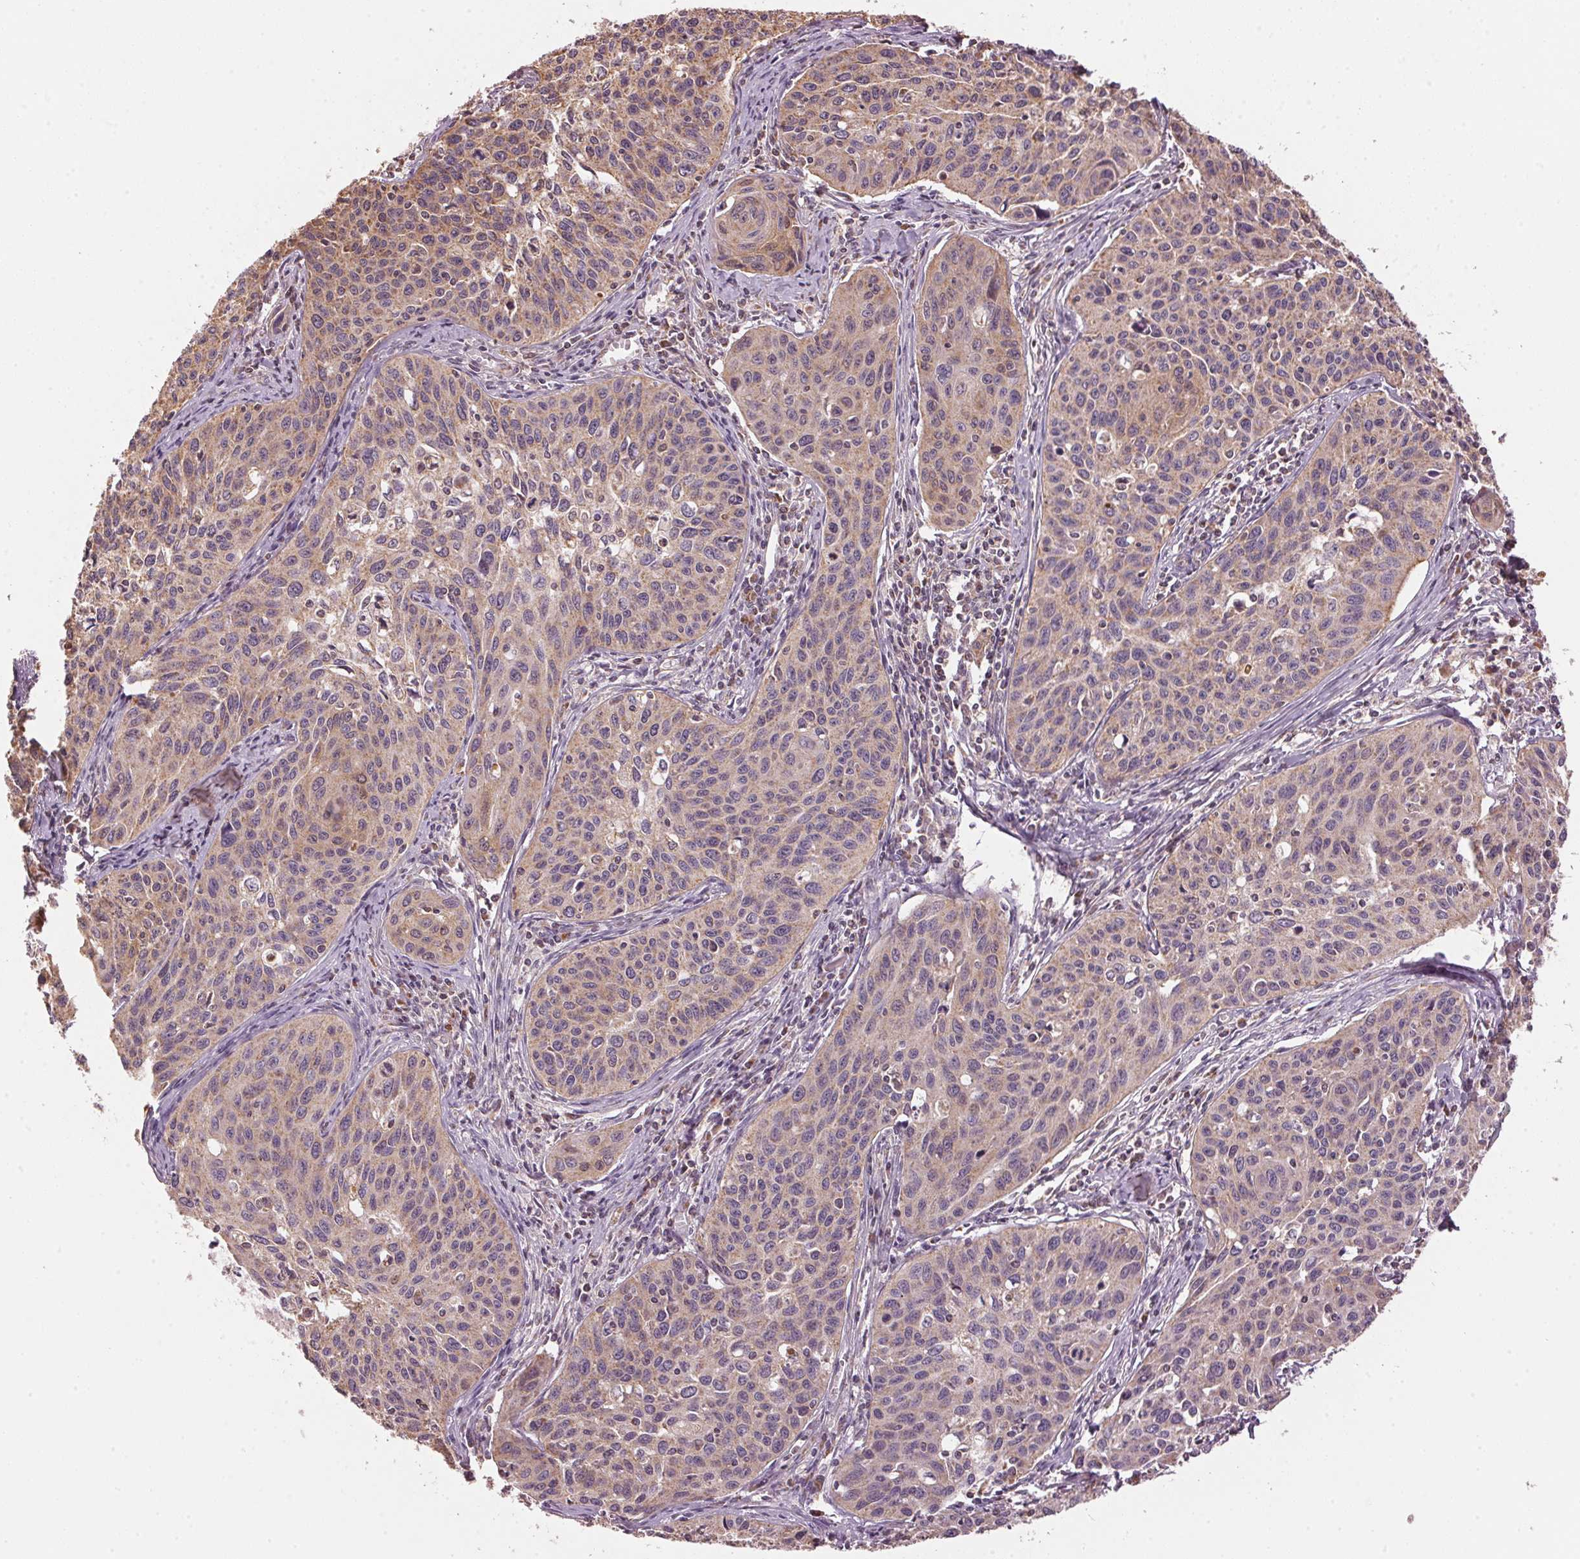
{"staining": {"intensity": "weak", "quantity": "25%-75%", "location": "cytoplasmic/membranous"}, "tissue": "cervical cancer", "cell_type": "Tumor cells", "image_type": "cancer", "snomed": [{"axis": "morphology", "description": "Squamous cell carcinoma, NOS"}, {"axis": "topography", "description": "Cervix"}], "caption": "Immunohistochemistry image of neoplastic tissue: human cervical squamous cell carcinoma stained using IHC exhibits low levels of weak protein expression localized specifically in the cytoplasmic/membranous of tumor cells, appearing as a cytoplasmic/membranous brown color.", "gene": "ARHGAP6", "patient": {"sex": "female", "age": 31}}